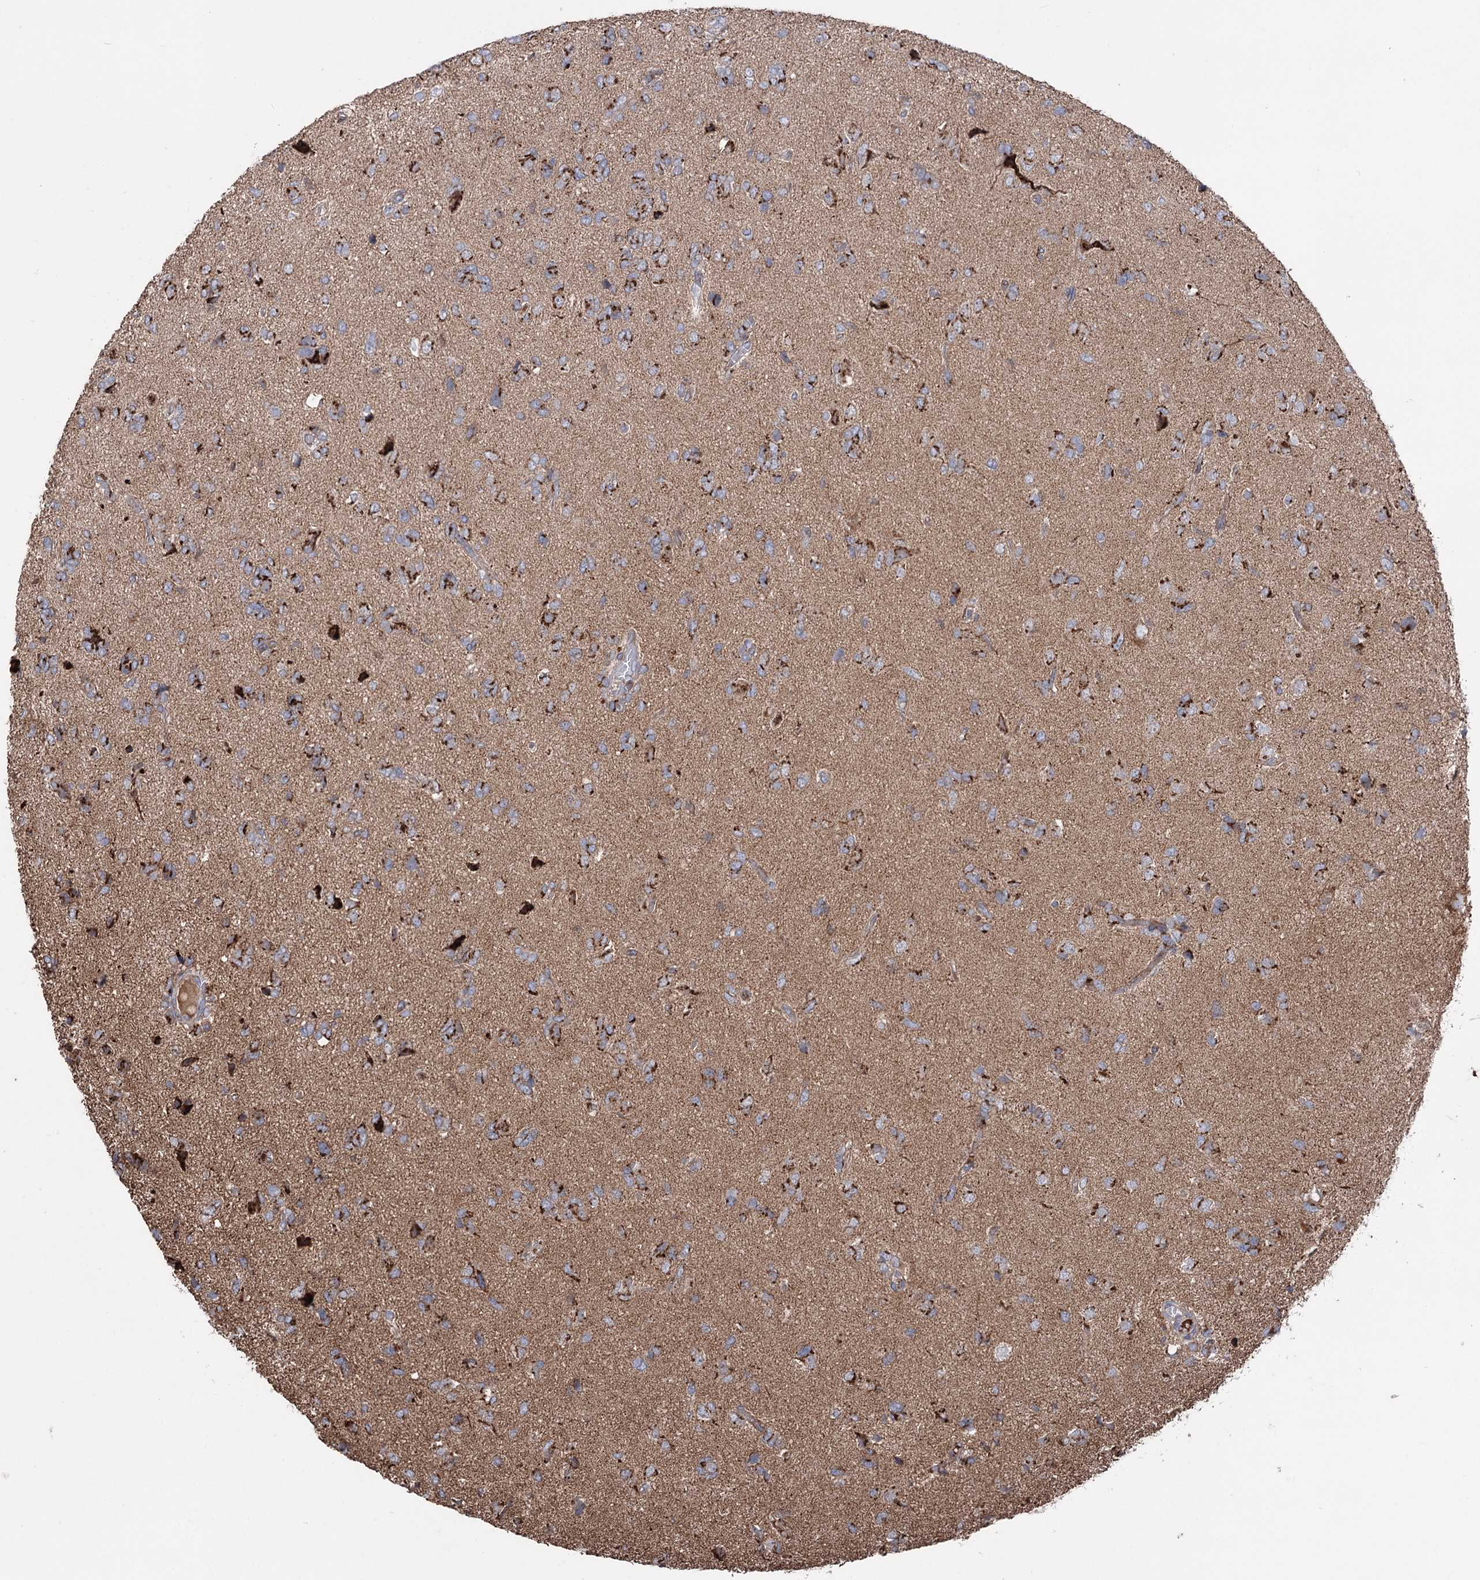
{"staining": {"intensity": "strong", "quantity": ">75%", "location": "cytoplasmic/membranous"}, "tissue": "glioma", "cell_type": "Tumor cells", "image_type": "cancer", "snomed": [{"axis": "morphology", "description": "Glioma, malignant, High grade"}, {"axis": "topography", "description": "Brain"}], "caption": "High-grade glioma (malignant) was stained to show a protein in brown. There is high levels of strong cytoplasmic/membranous expression in about >75% of tumor cells. (Stains: DAB in brown, nuclei in blue, Microscopy: brightfield microscopy at high magnification).", "gene": "ARHGAP20", "patient": {"sex": "female", "age": 59}}